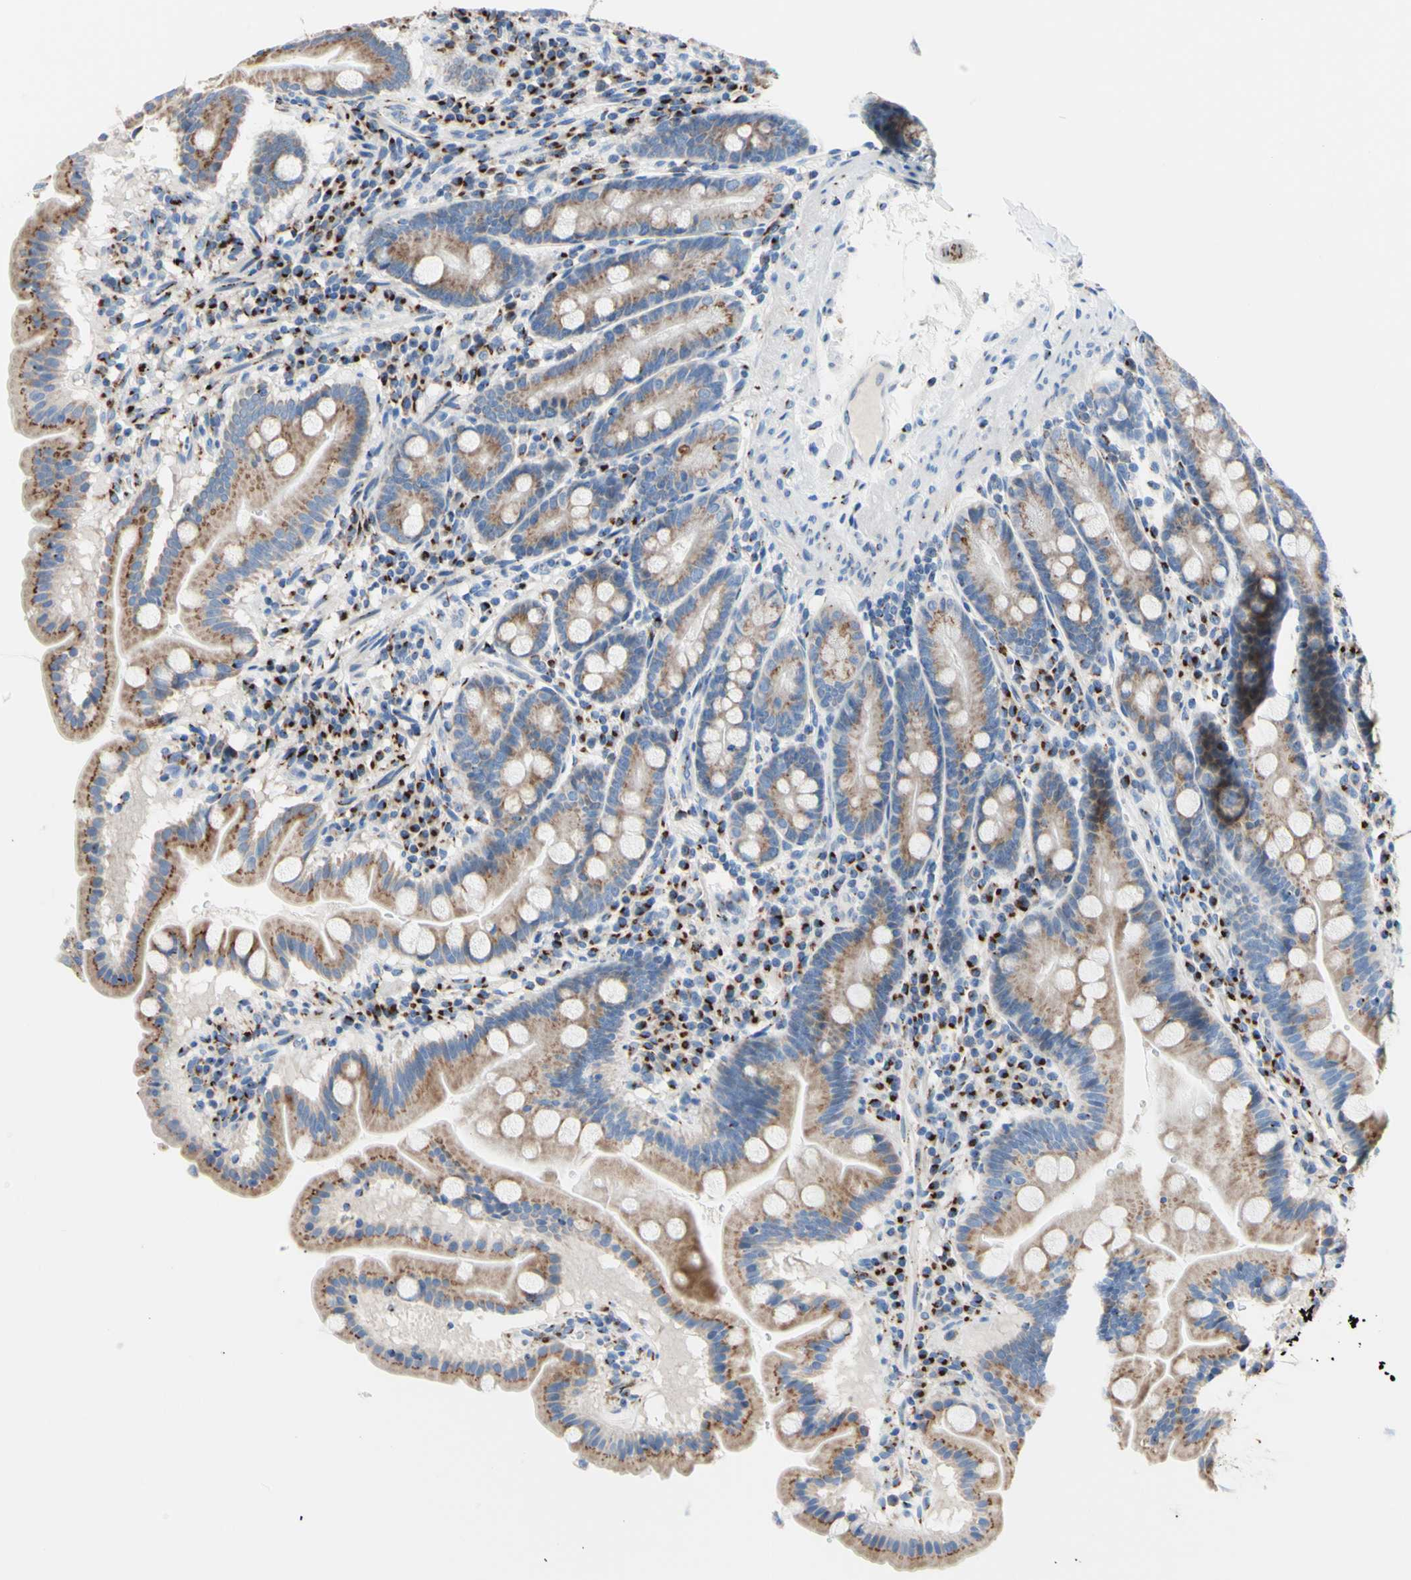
{"staining": {"intensity": "moderate", "quantity": "25%-75%", "location": "cytoplasmic/membranous"}, "tissue": "duodenum", "cell_type": "Glandular cells", "image_type": "normal", "snomed": [{"axis": "morphology", "description": "Normal tissue, NOS"}, {"axis": "topography", "description": "Duodenum"}], "caption": "This is a histology image of immunohistochemistry staining of benign duodenum, which shows moderate positivity in the cytoplasmic/membranous of glandular cells.", "gene": "GALNT2", "patient": {"sex": "male", "age": 50}}